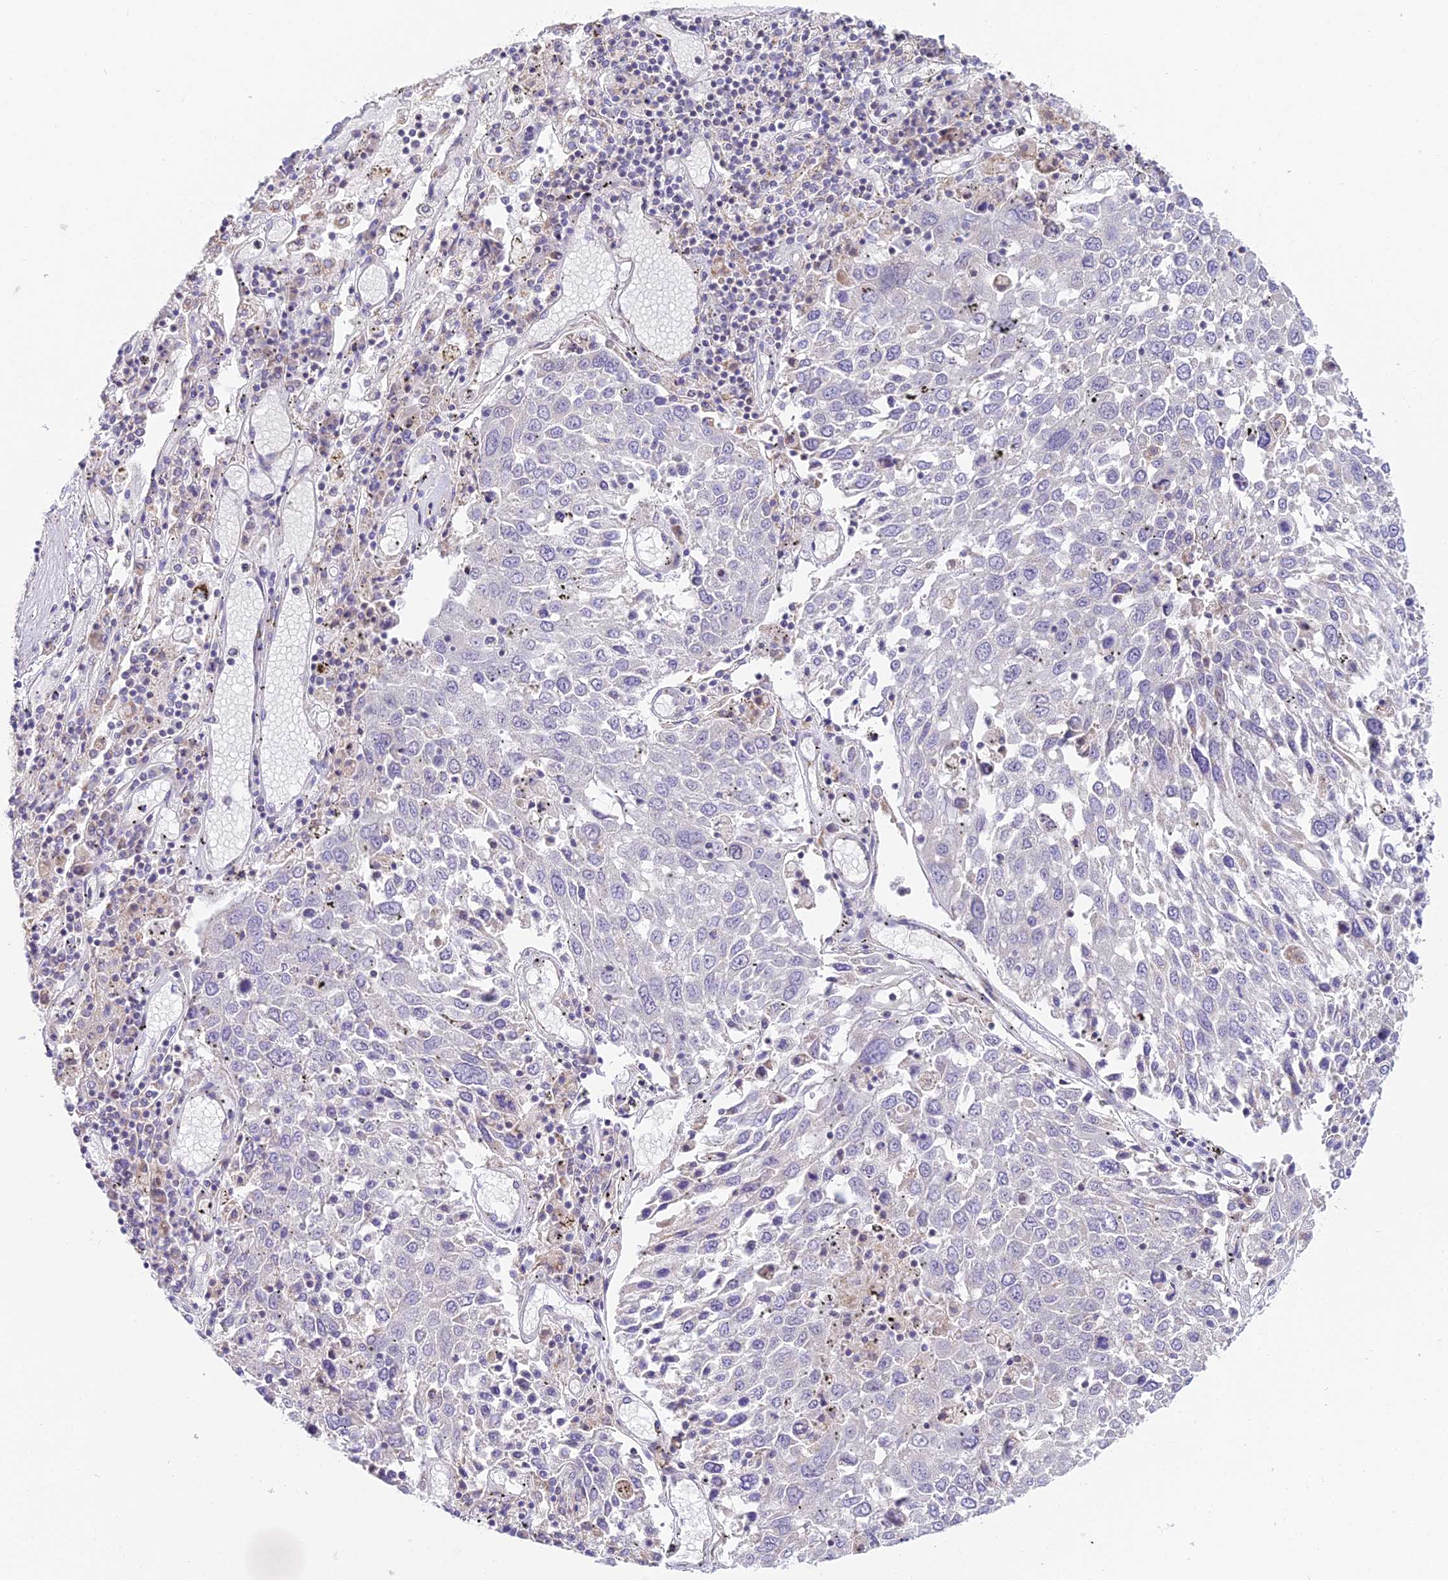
{"staining": {"intensity": "negative", "quantity": "none", "location": "none"}, "tissue": "lung cancer", "cell_type": "Tumor cells", "image_type": "cancer", "snomed": [{"axis": "morphology", "description": "Squamous cell carcinoma, NOS"}, {"axis": "topography", "description": "Lung"}], "caption": "Immunohistochemistry (IHC) image of neoplastic tissue: human squamous cell carcinoma (lung) stained with DAB reveals no significant protein positivity in tumor cells.", "gene": "CFAP206", "patient": {"sex": "male", "age": 65}}